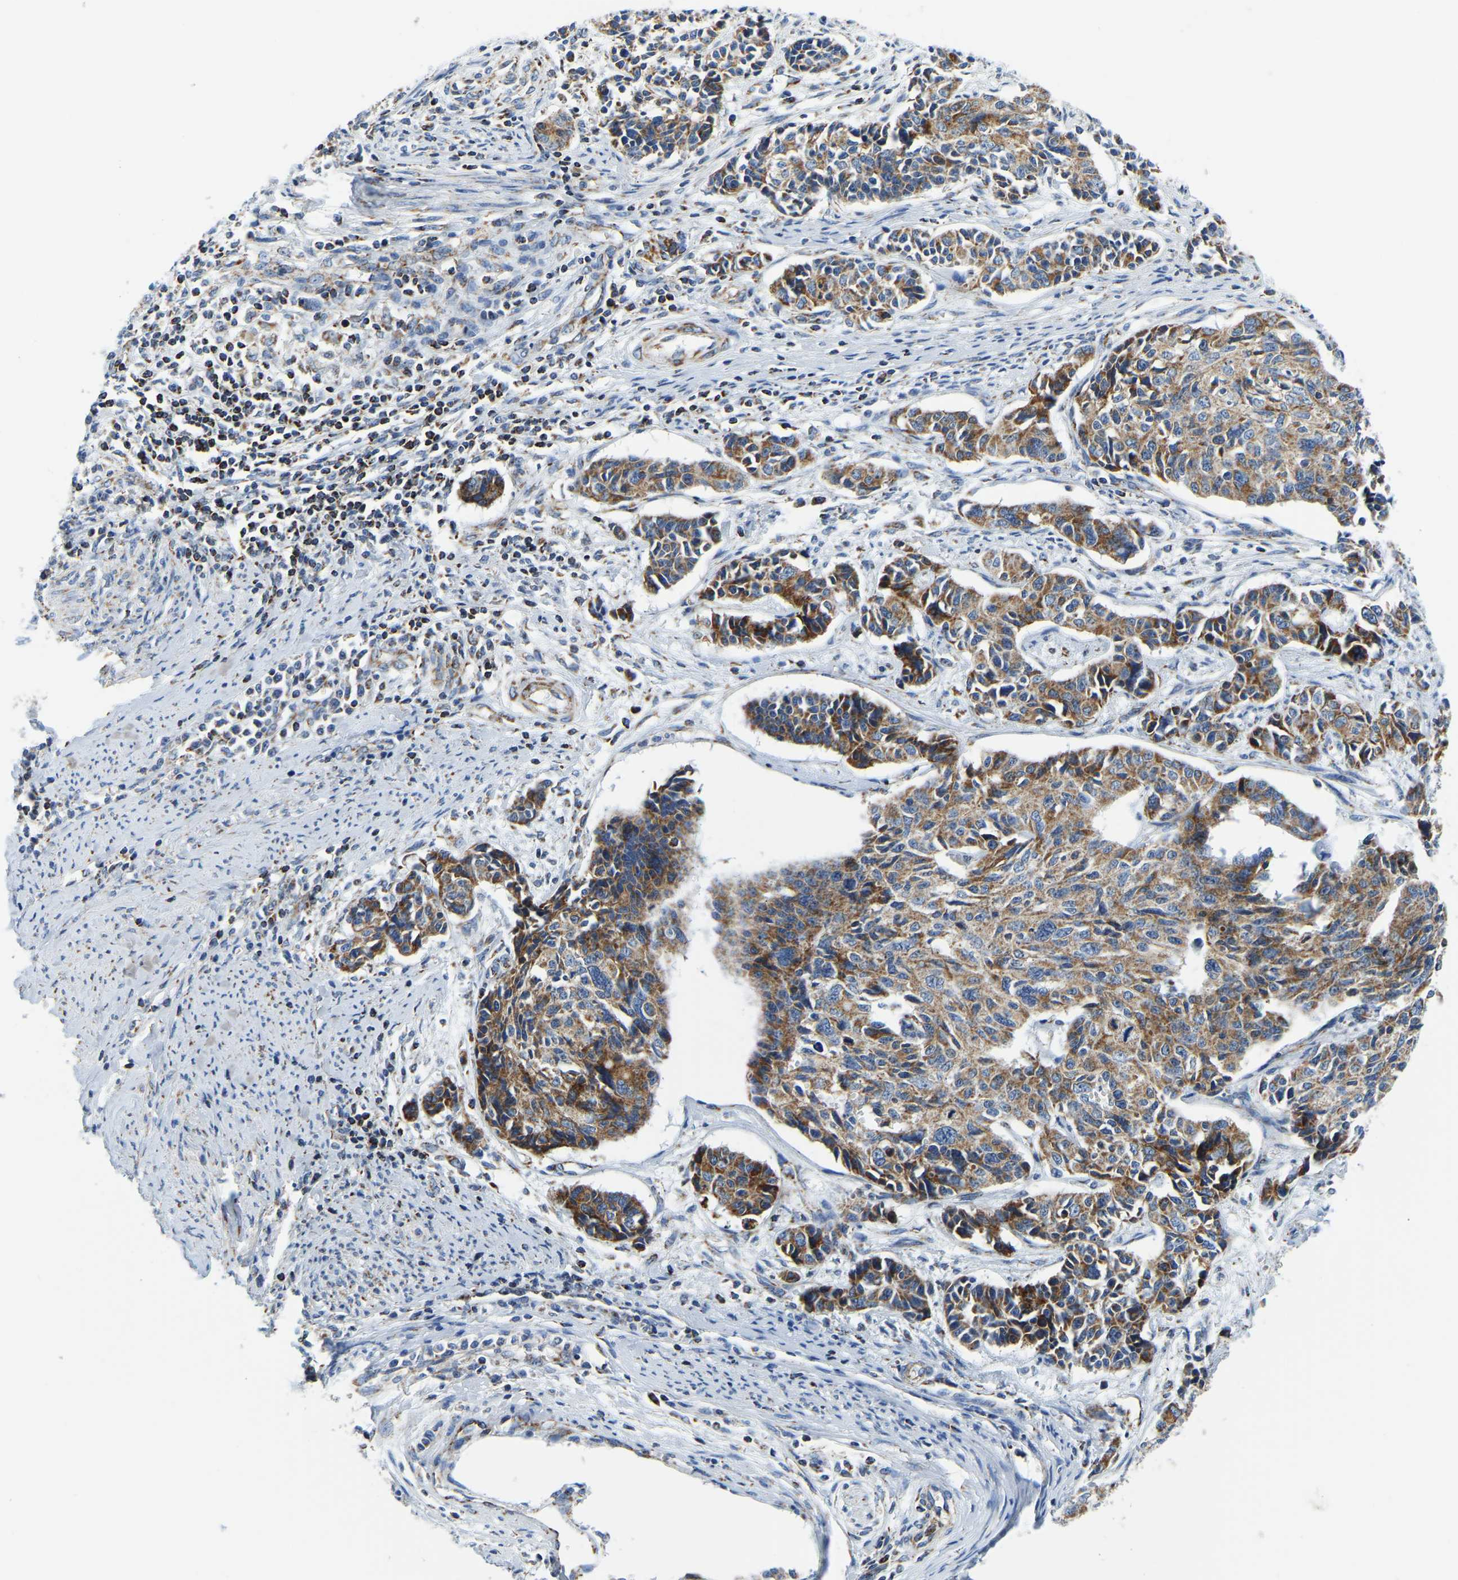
{"staining": {"intensity": "moderate", "quantity": ">75%", "location": "cytoplasmic/membranous"}, "tissue": "cervical cancer", "cell_type": "Tumor cells", "image_type": "cancer", "snomed": [{"axis": "morphology", "description": "Normal tissue, NOS"}, {"axis": "morphology", "description": "Squamous cell carcinoma, NOS"}, {"axis": "topography", "description": "Cervix"}], "caption": "Immunohistochemistry (DAB) staining of cervical cancer (squamous cell carcinoma) displays moderate cytoplasmic/membranous protein positivity in approximately >75% of tumor cells.", "gene": "SFXN1", "patient": {"sex": "female", "age": 35}}